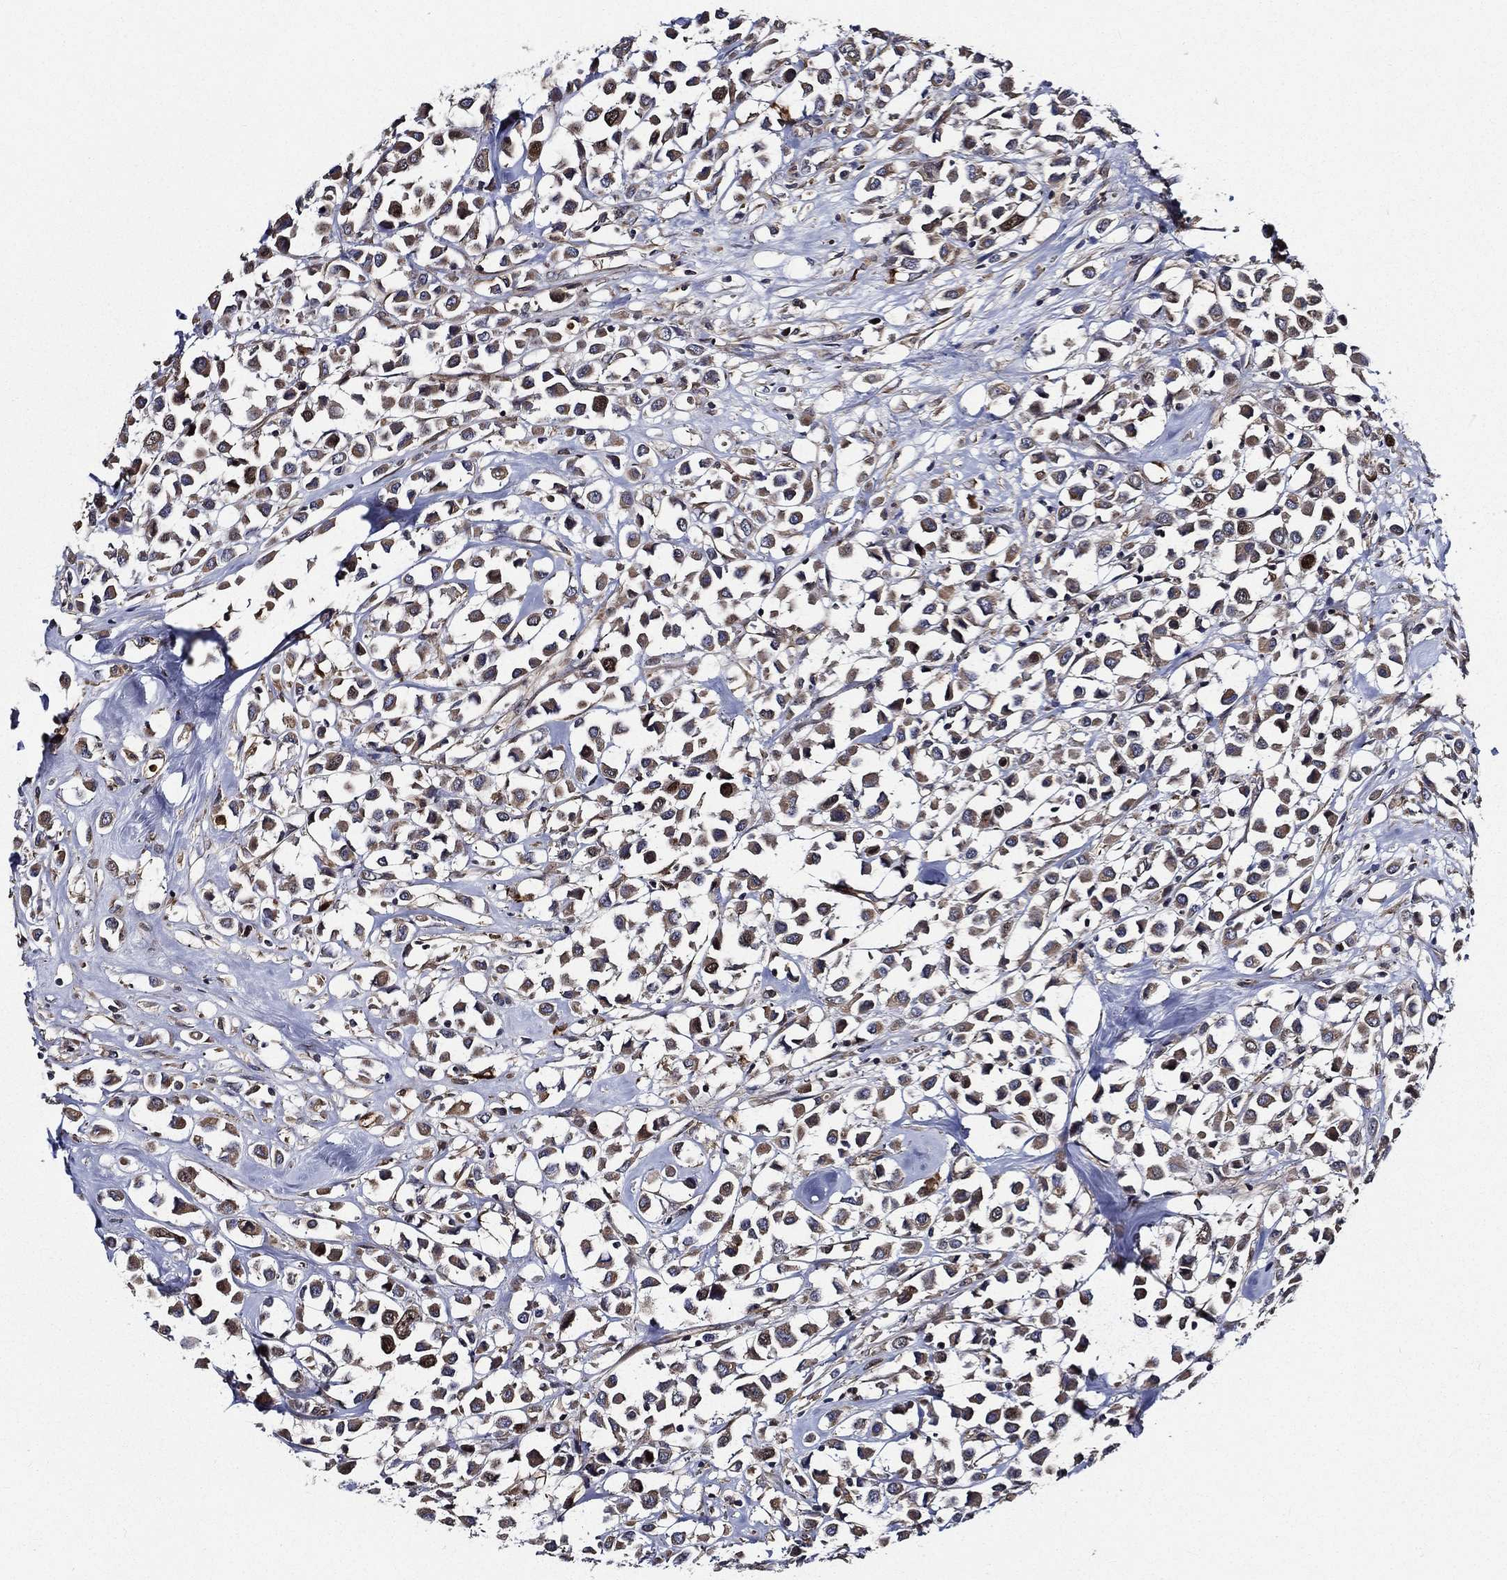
{"staining": {"intensity": "weak", "quantity": "25%-75%", "location": "cytoplasmic/membranous"}, "tissue": "breast cancer", "cell_type": "Tumor cells", "image_type": "cancer", "snomed": [{"axis": "morphology", "description": "Duct carcinoma"}, {"axis": "topography", "description": "Breast"}], "caption": "Protein analysis of breast cancer tissue reveals weak cytoplasmic/membranous positivity in about 25%-75% of tumor cells.", "gene": "KIF20B", "patient": {"sex": "female", "age": 61}}